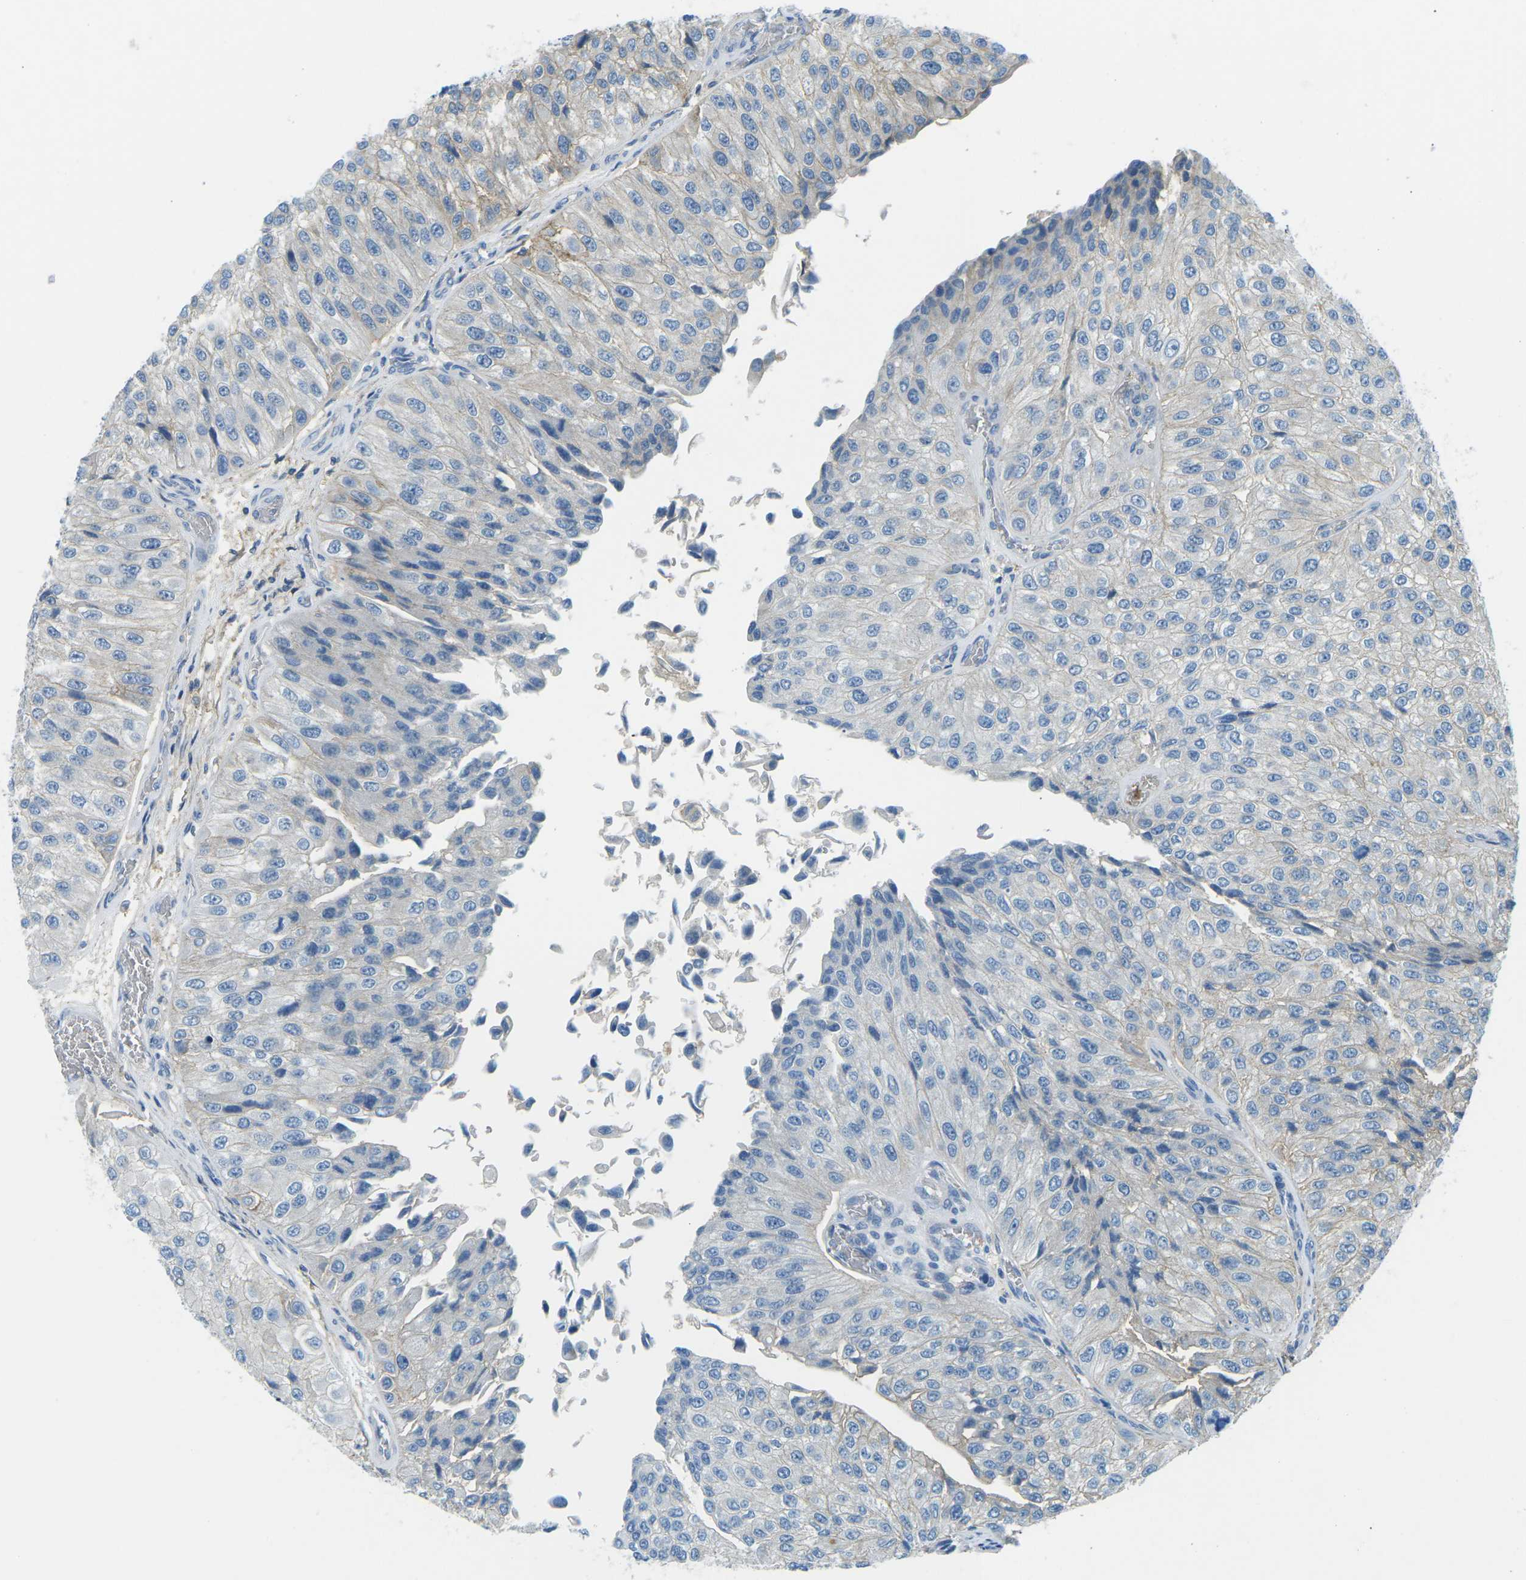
{"staining": {"intensity": "weak", "quantity": "<25%", "location": "cytoplasmic/membranous"}, "tissue": "urothelial cancer", "cell_type": "Tumor cells", "image_type": "cancer", "snomed": [{"axis": "morphology", "description": "Urothelial carcinoma, High grade"}, {"axis": "topography", "description": "Kidney"}, {"axis": "topography", "description": "Urinary bladder"}], "caption": "The immunohistochemistry image has no significant positivity in tumor cells of high-grade urothelial carcinoma tissue. (DAB (3,3'-diaminobenzidine) immunohistochemistry visualized using brightfield microscopy, high magnification).", "gene": "CD47", "patient": {"sex": "male", "age": 77}}